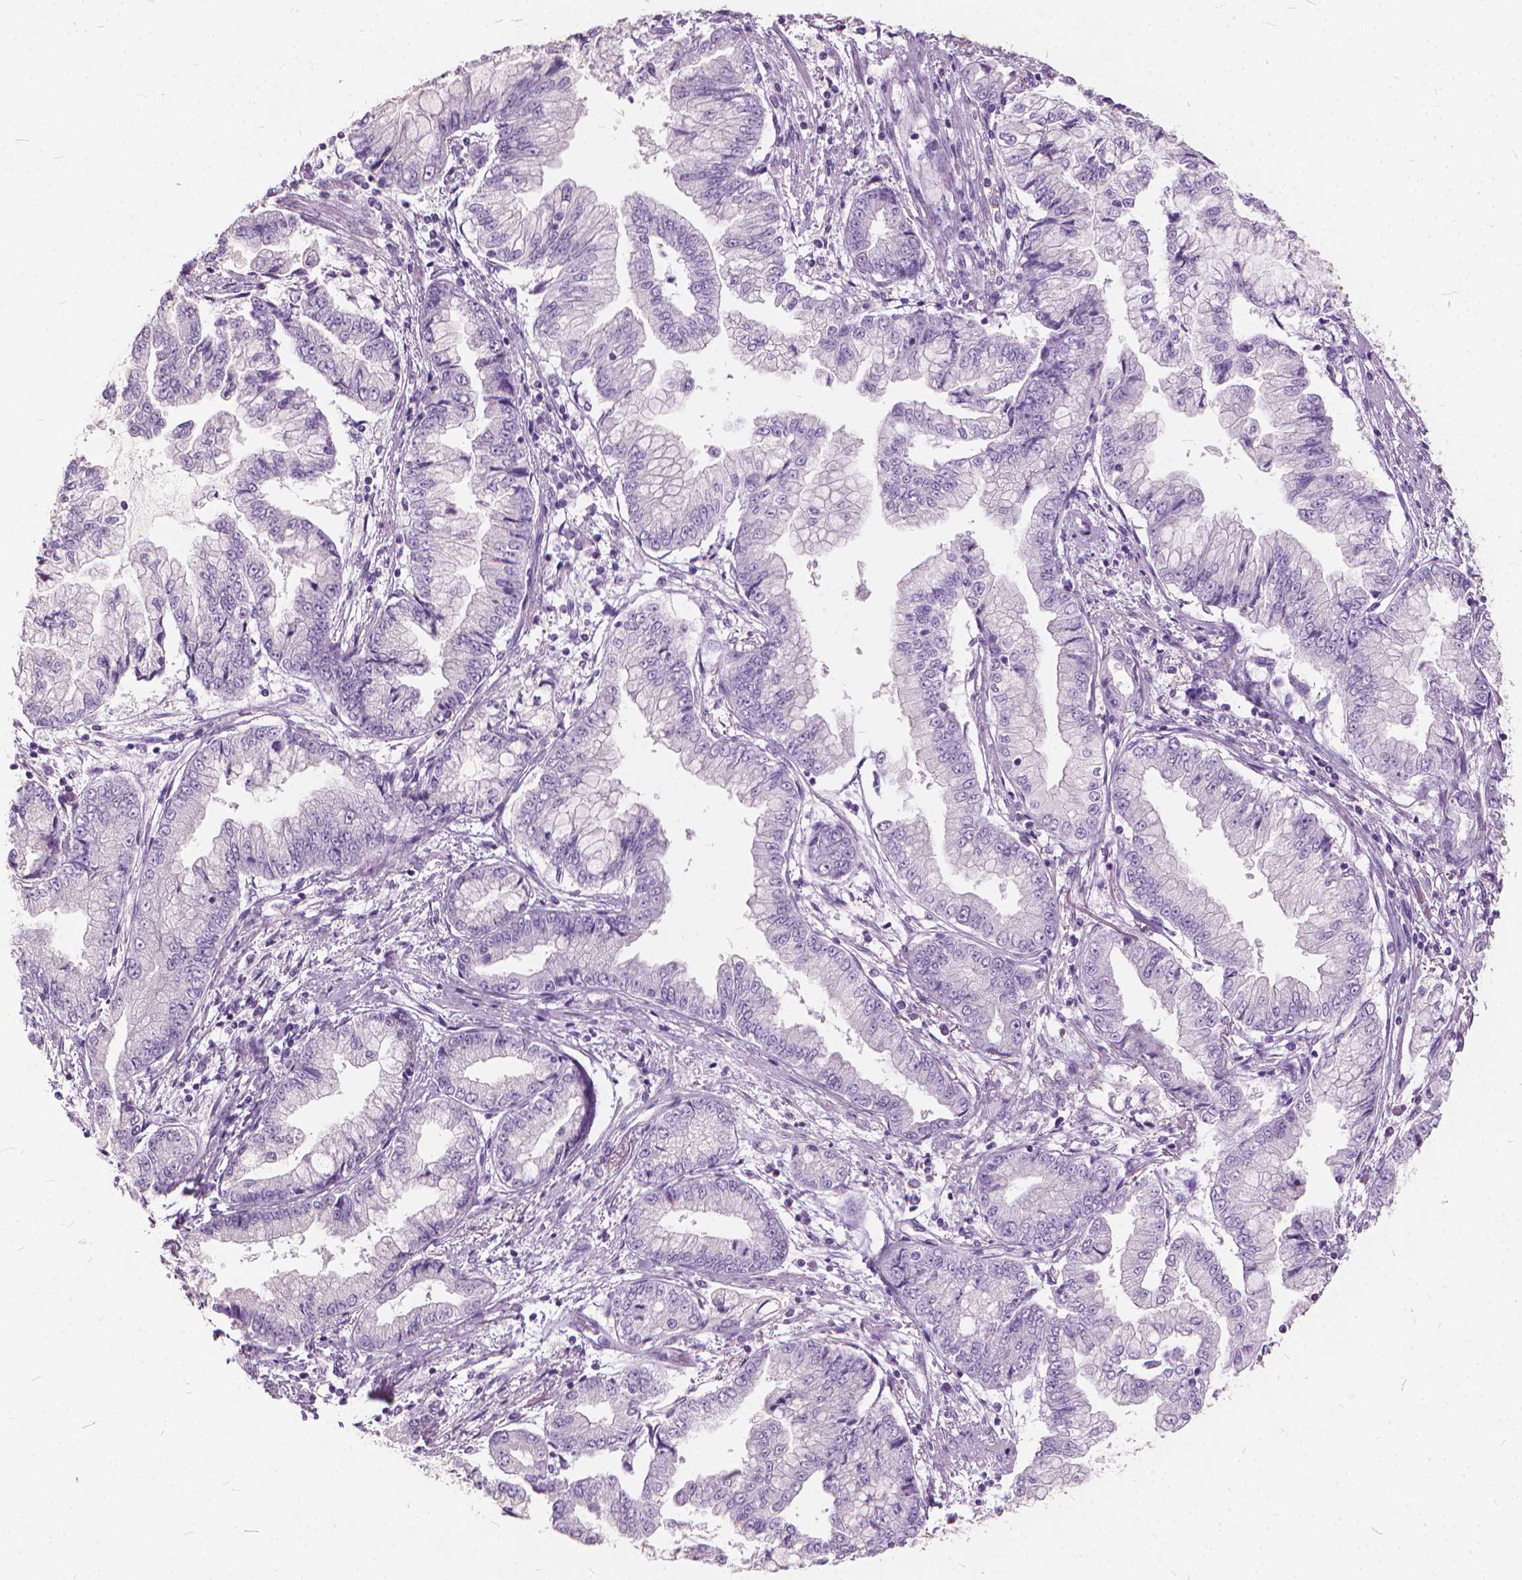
{"staining": {"intensity": "negative", "quantity": "none", "location": "none"}, "tissue": "stomach cancer", "cell_type": "Tumor cells", "image_type": "cancer", "snomed": [{"axis": "morphology", "description": "Adenocarcinoma, NOS"}, {"axis": "topography", "description": "Stomach, upper"}], "caption": "This is an IHC photomicrograph of human stomach cancer. There is no staining in tumor cells.", "gene": "DNM1", "patient": {"sex": "female", "age": 74}}